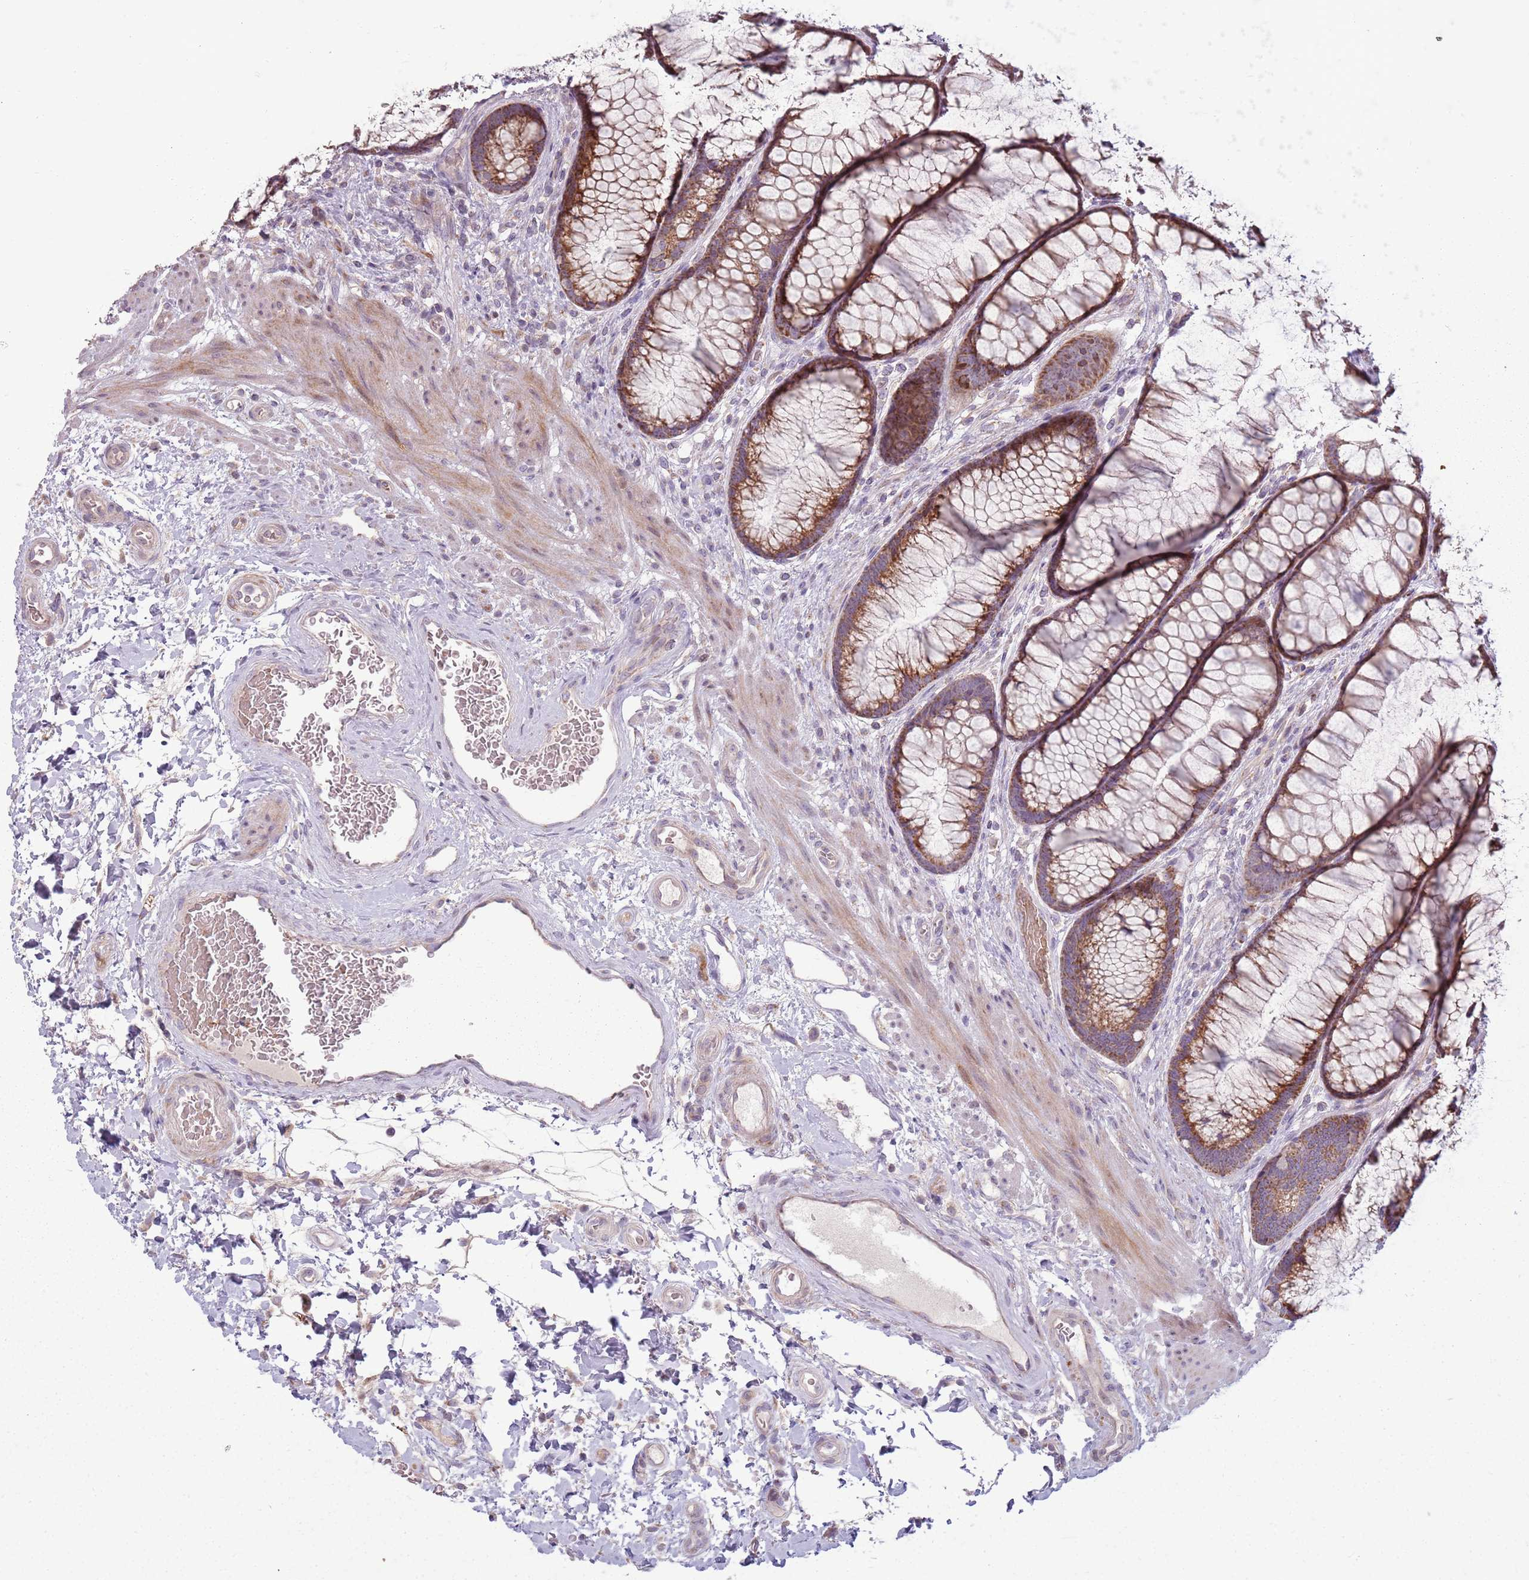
{"staining": {"intensity": "weak", "quantity": ">75%", "location": "cytoplasmic/membranous"}, "tissue": "colon", "cell_type": "Endothelial cells", "image_type": "normal", "snomed": [{"axis": "morphology", "description": "Normal tissue, NOS"}, {"axis": "topography", "description": "Colon"}], "caption": "Immunohistochemistry image of unremarkable colon: colon stained using IHC shows low levels of weak protein expression localized specifically in the cytoplasmic/membranous of endothelial cells, appearing as a cytoplasmic/membranous brown color.", "gene": "ZNF530", "patient": {"sex": "female", "age": 82}}